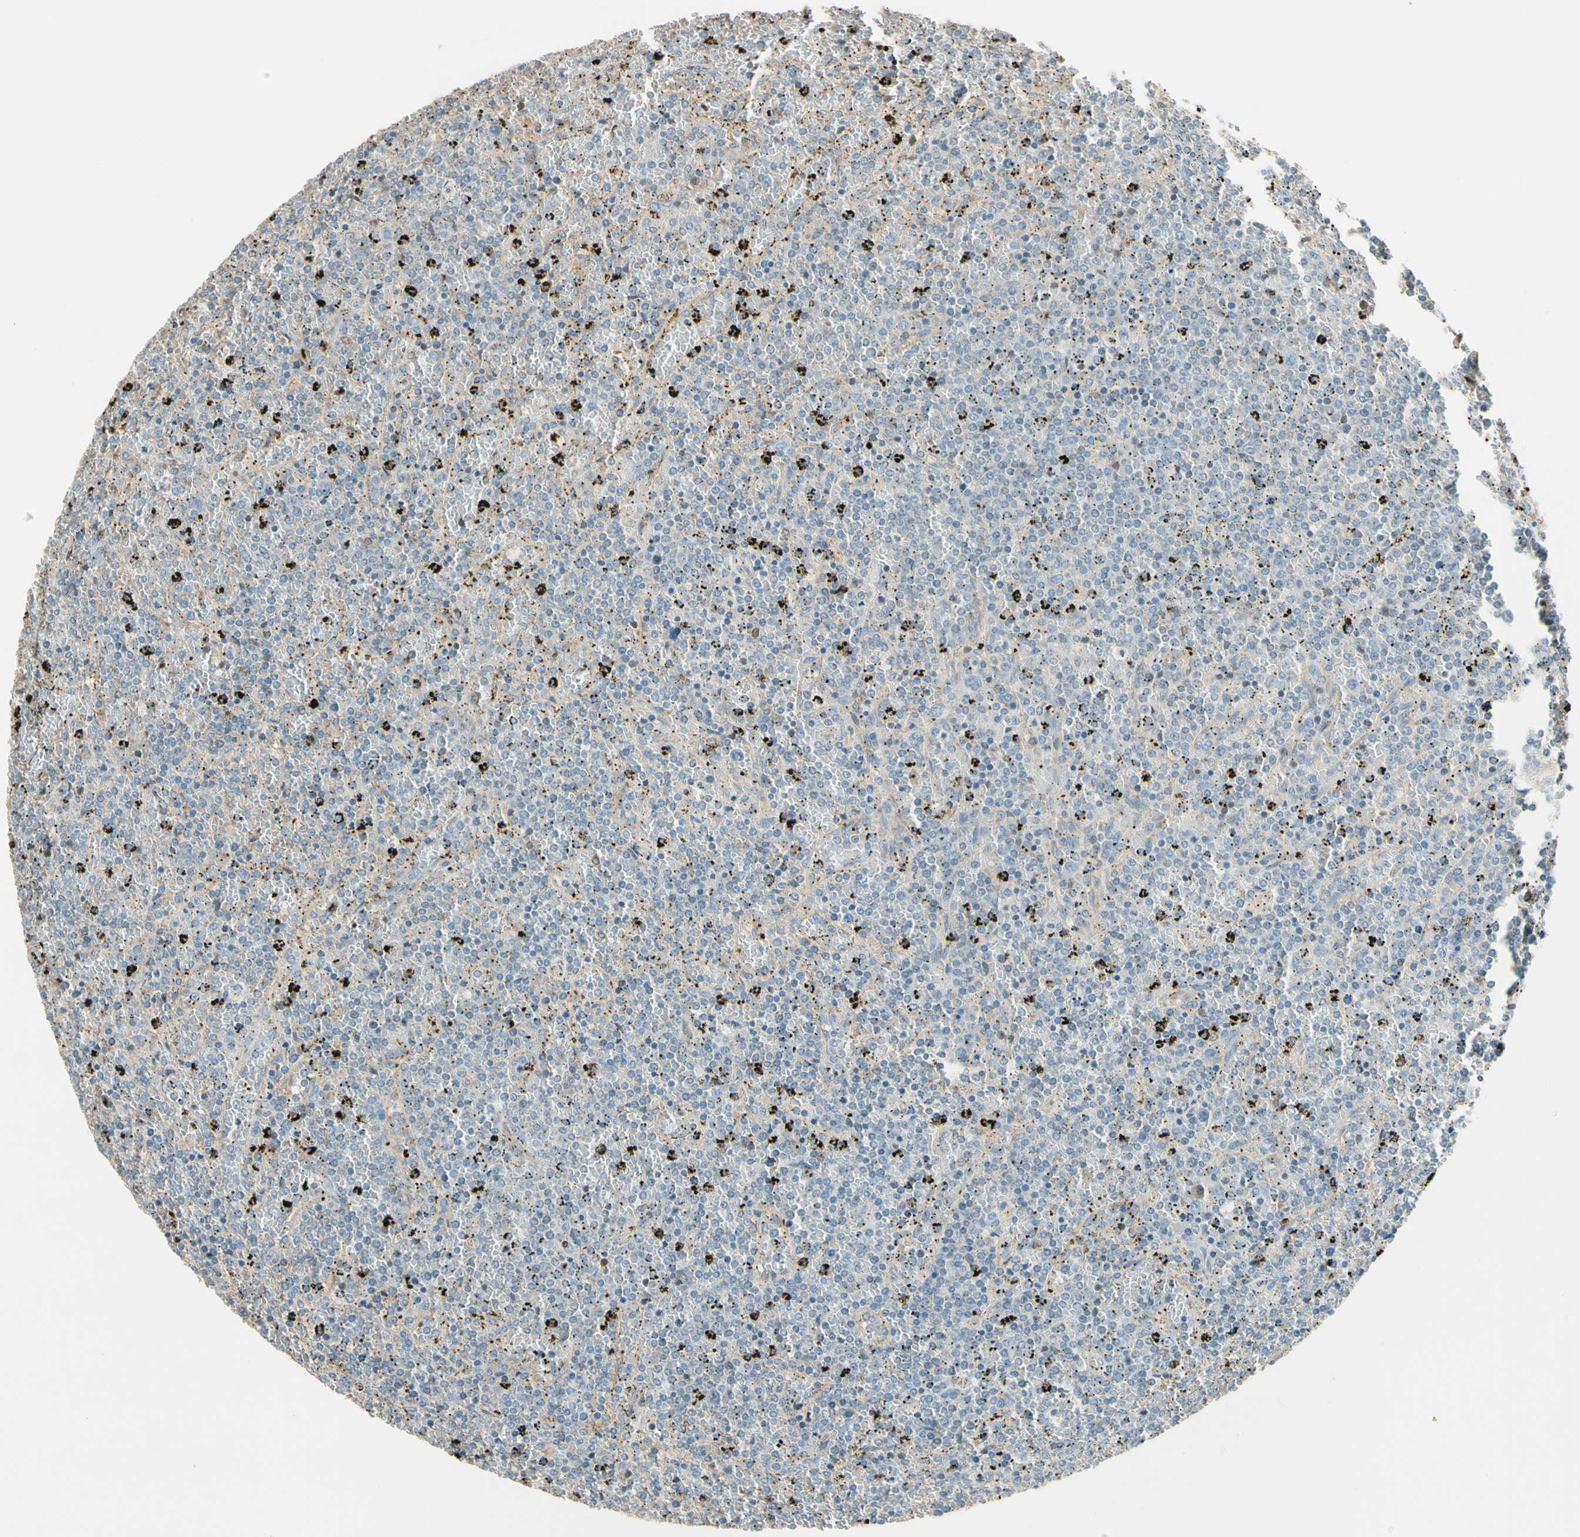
{"staining": {"intensity": "negative", "quantity": "none", "location": "none"}, "tissue": "lymphoma", "cell_type": "Tumor cells", "image_type": "cancer", "snomed": [{"axis": "morphology", "description": "Malignant lymphoma, non-Hodgkin's type, Low grade"}, {"axis": "topography", "description": "Spleen"}], "caption": "DAB immunohistochemical staining of human malignant lymphoma, non-Hodgkin's type (low-grade) demonstrates no significant positivity in tumor cells.", "gene": "TNFRSF21", "patient": {"sex": "female", "age": 77}}